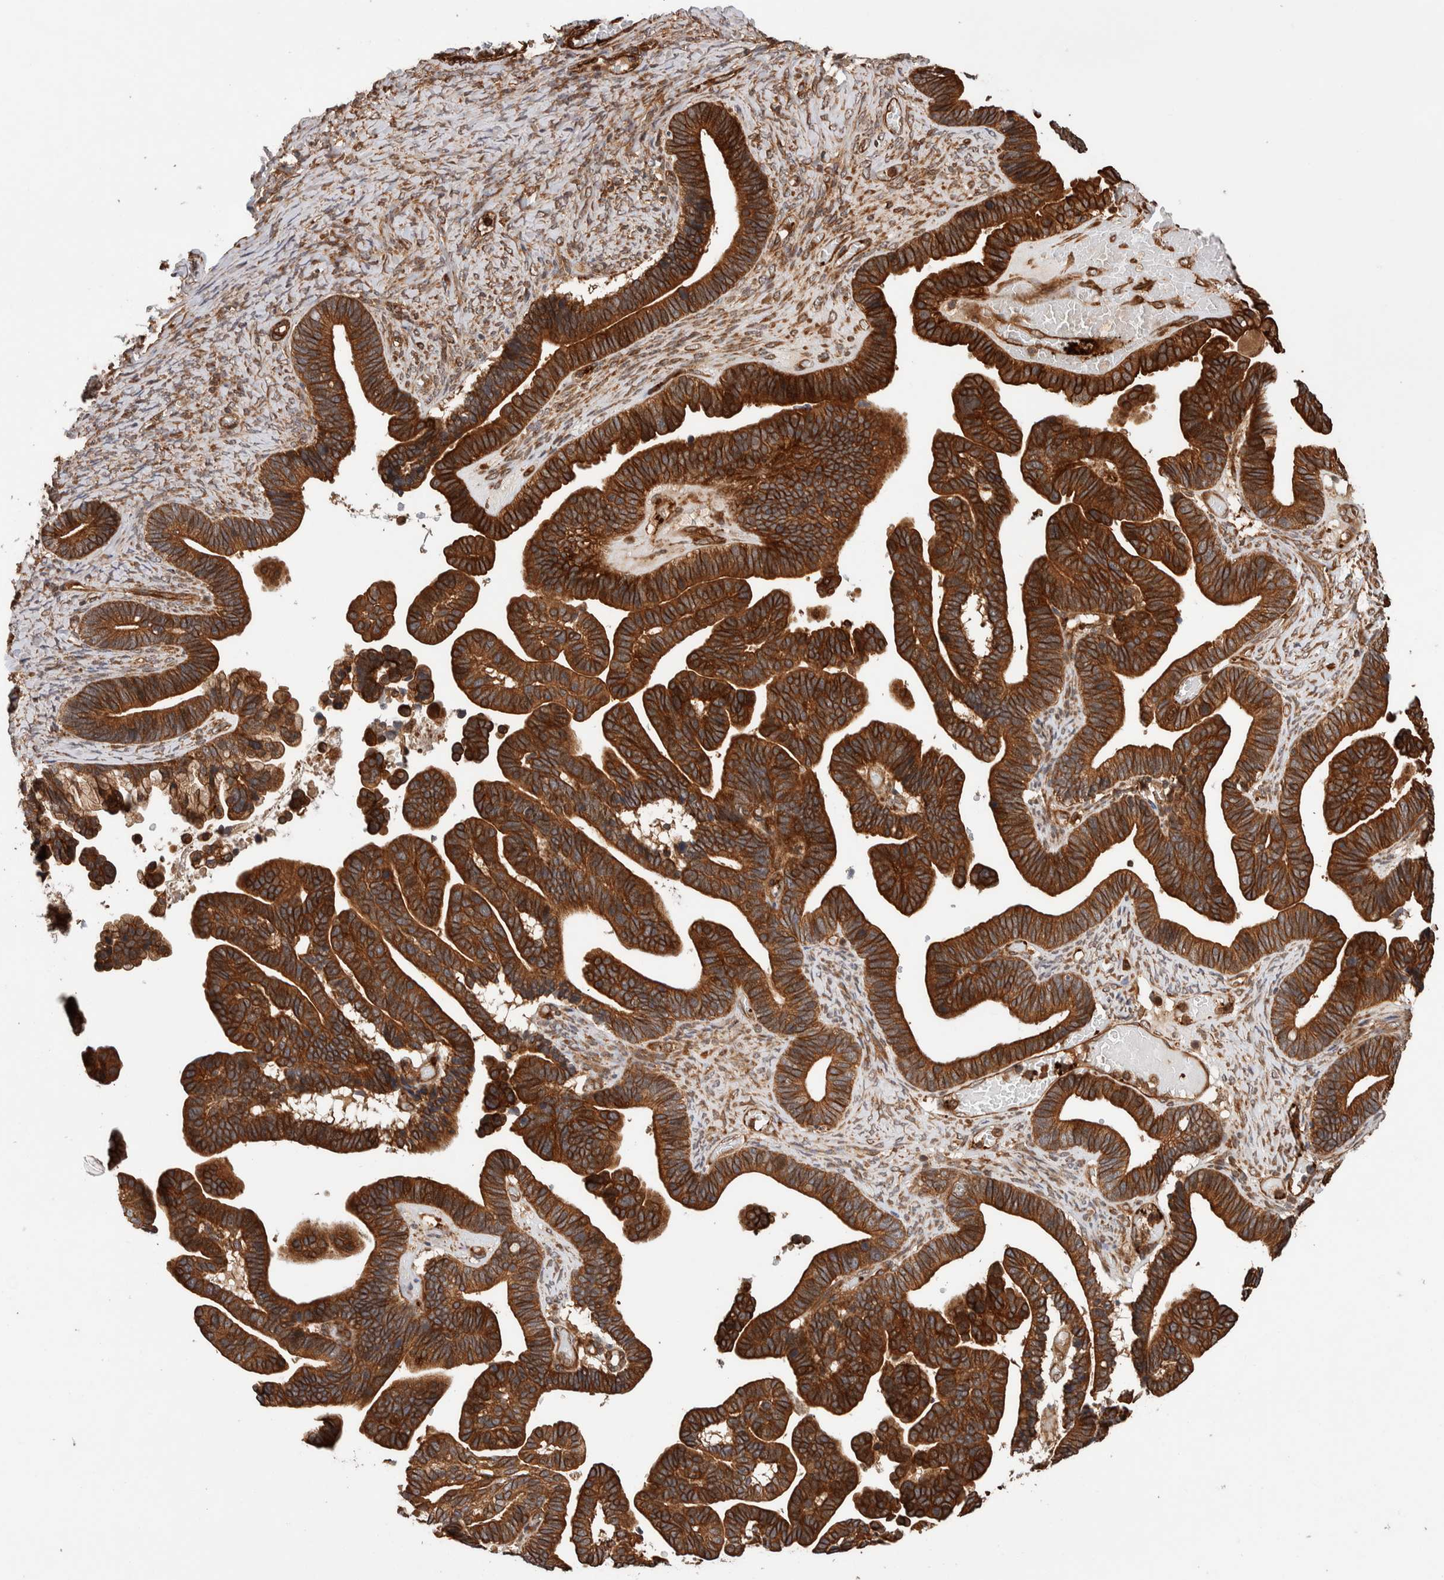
{"staining": {"intensity": "strong", "quantity": ">75%", "location": "cytoplasmic/membranous"}, "tissue": "ovarian cancer", "cell_type": "Tumor cells", "image_type": "cancer", "snomed": [{"axis": "morphology", "description": "Cystadenocarcinoma, serous, NOS"}, {"axis": "topography", "description": "Ovary"}], "caption": "An image of human serous cystadenocarcinoma (ovarian) stained for a protein displays strong cytoplasmic/membranous brown staining in tumor cells.", "gene": "SYNRG", "patient": {"sex": "female", "age": 56}}